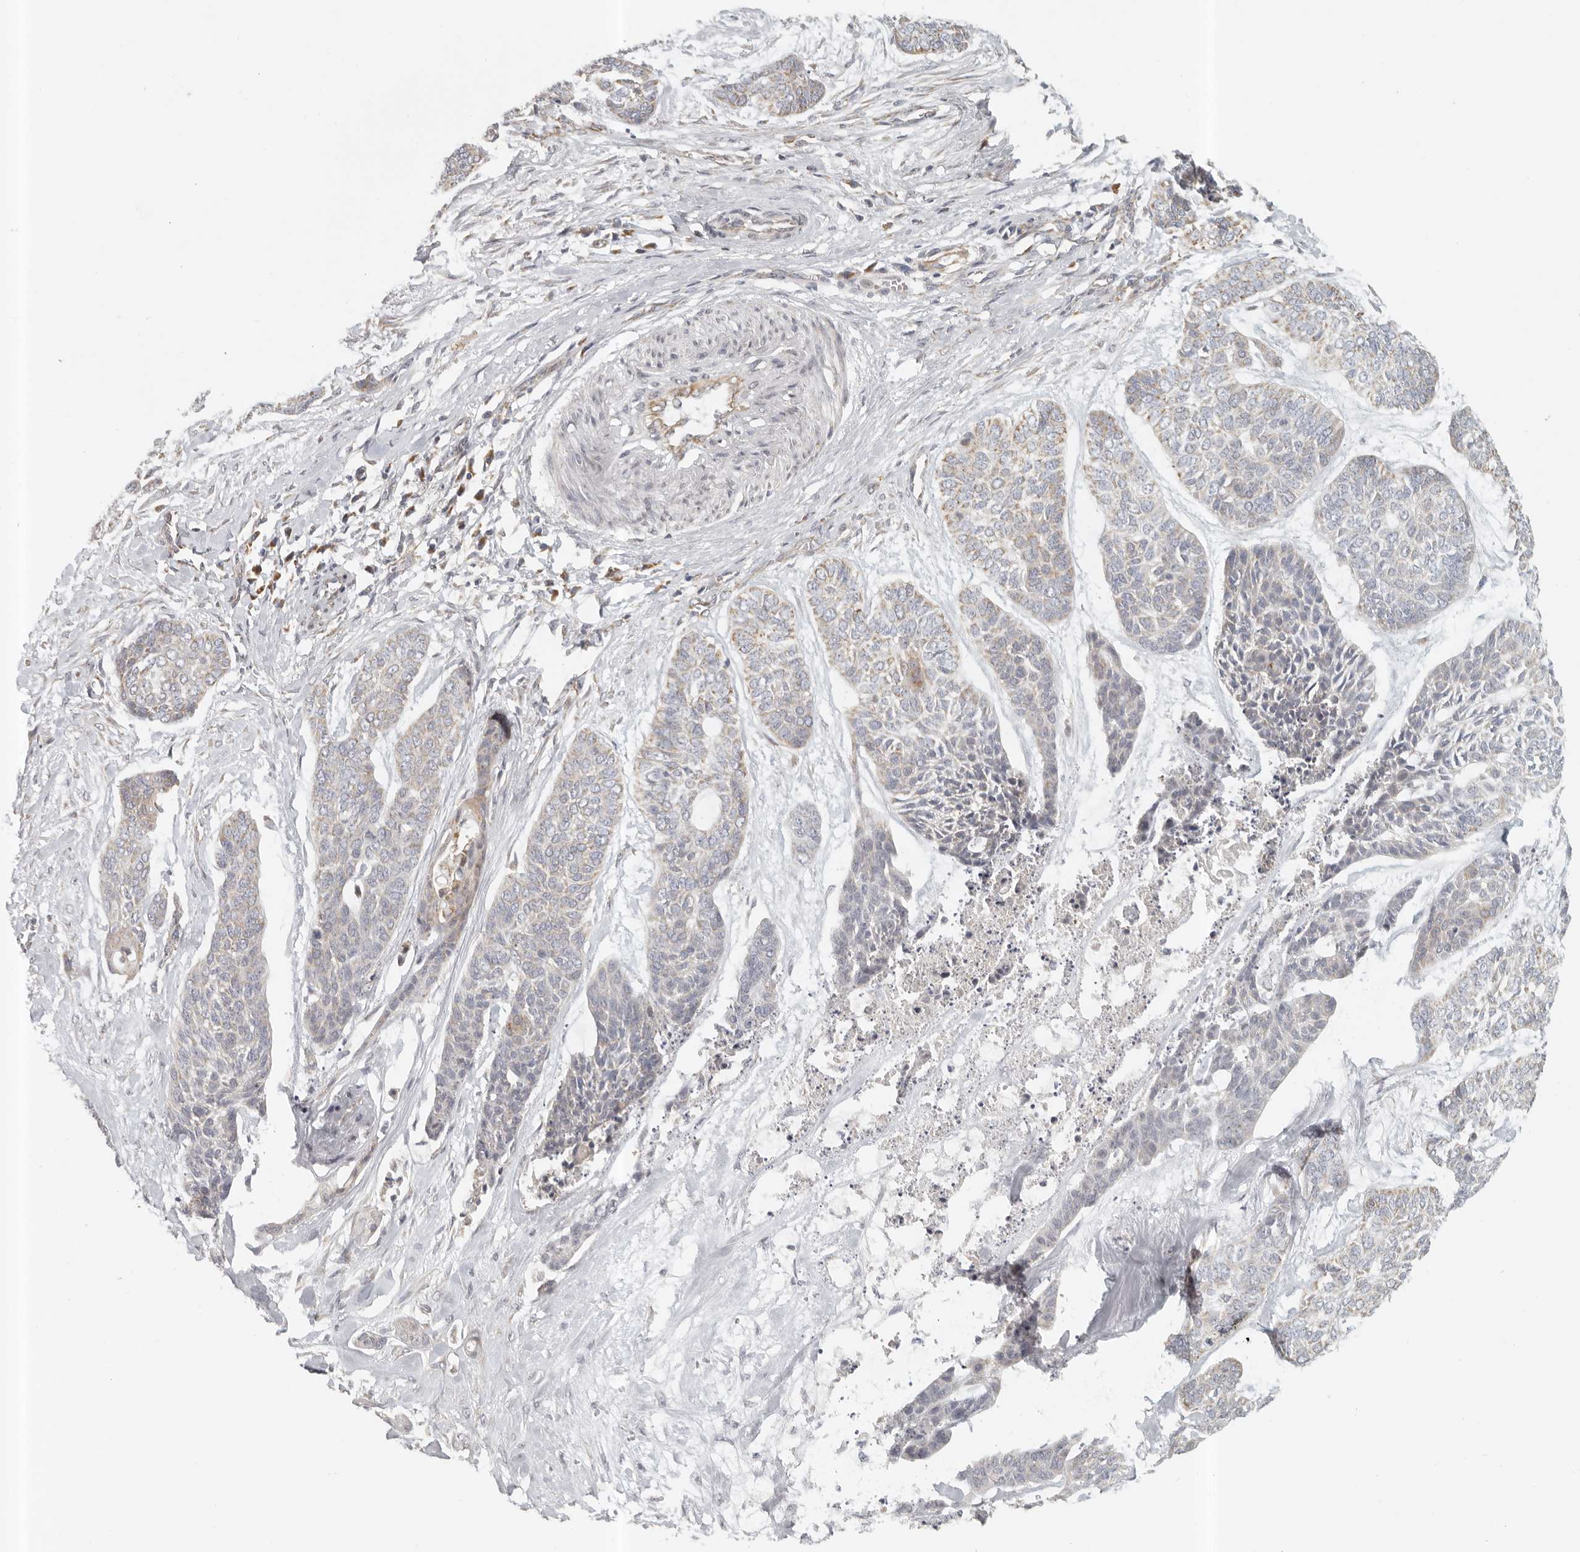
{"staining": {"intensity": "moderate", "quantity": "25%-75%", "location": "cytoplasmic/membranous"}, "tissue": "skin cancer", "cell_type": "Tumor cells", "image_type": "cancer", "snomed": [{"axis": "morphology", "description": "Basal cell carcinoma"}, {"axis": "topography", "description": "Skin"}], "caption": "This is a micrograph of immunohistochemistry staining of skin cancer (basal cell carcinoma), which shows moderate positivity in the cytoplasmic/membranous of tumor cells.", "gene": "KDF1", "patient": {"sex": "female", "age": 64}}